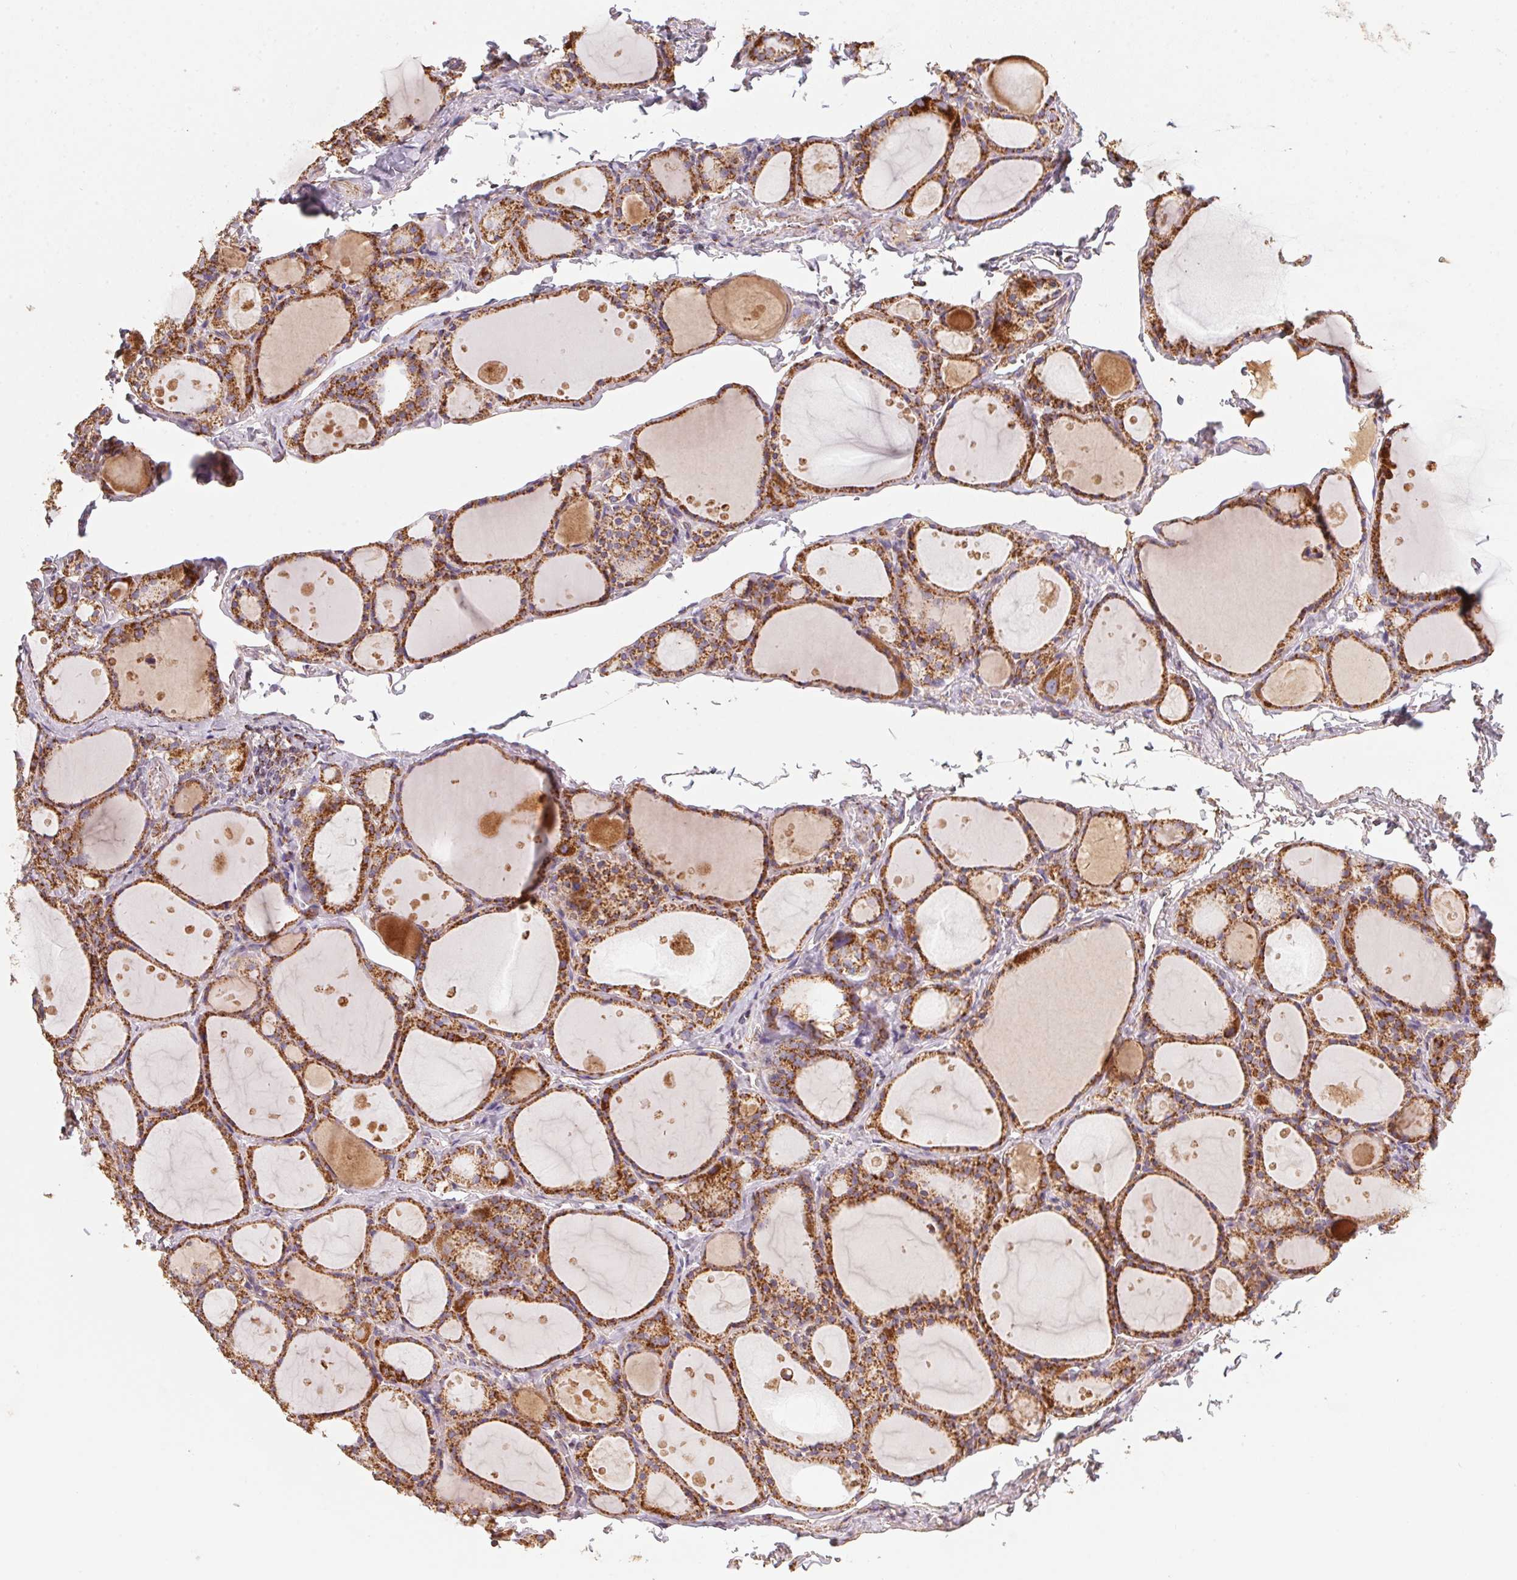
{"staining": {"intensity": "strong", "quantity": ">75%", "location": "cytoplasmic/membranous"}, "tissue": "thyroid gland", "cell_type": "Glandular cells", "image_type": "normal", "snomed": [{"axis": "morphology", "description": "Normal tissue, NOS"}, {"axis": "topography", "description": "Thyroid gland"}], "caption": "Immunohistochemistry (IHC) (DAB (3,3'-diaminobenzidine)) staining of normal thyroid gland displays strong cytoplasmic/membranous protein expression in about >75% of glandular cells. The staining was performed using DAB to visualize the protein expression in brown, while the nuclei were stained in blue with hematoxylin (Magnification: 20x).", "gene": "NDUFS2", "patient": {"sex": "male", "age": 68}}